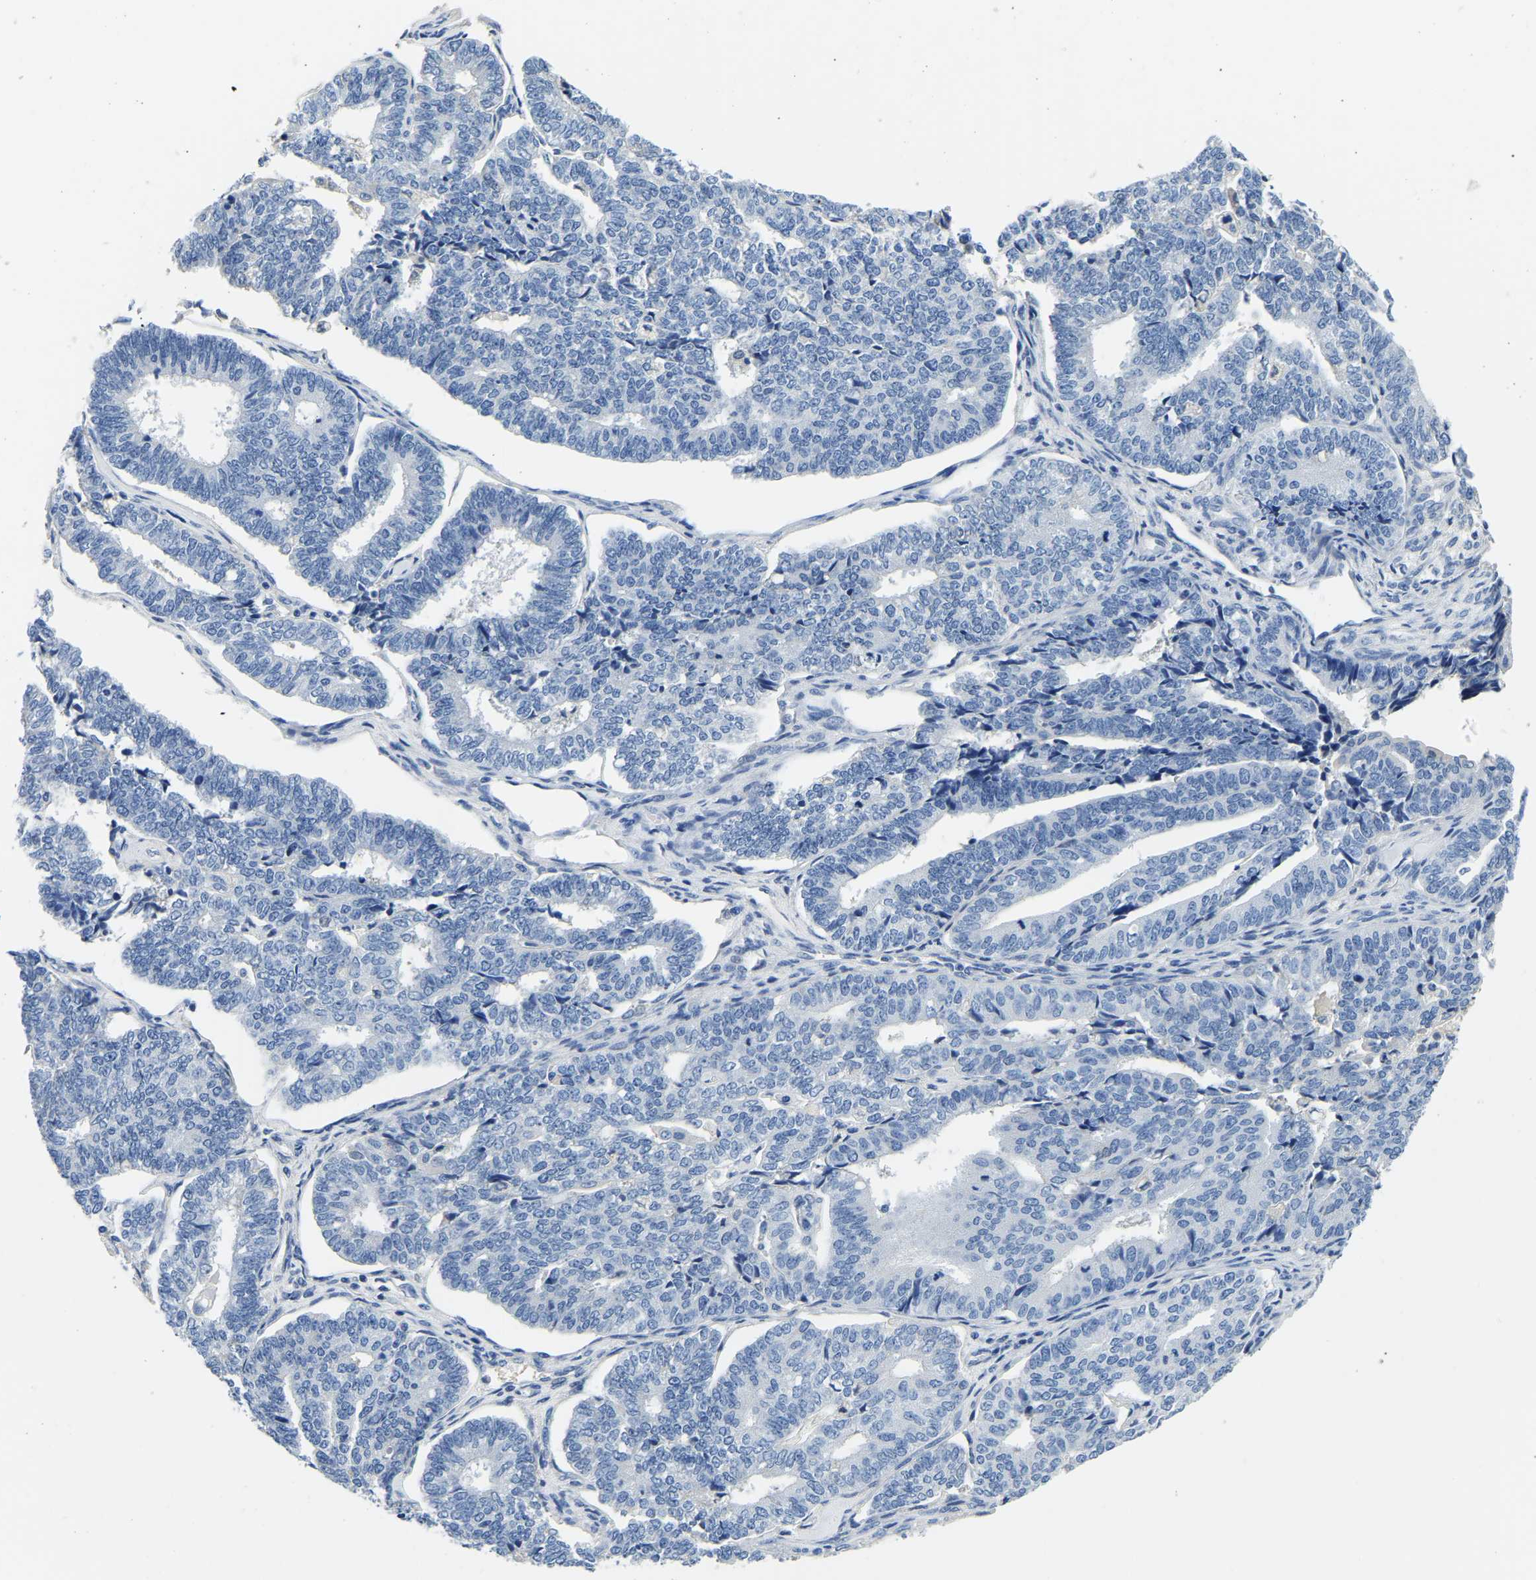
{"staining": {"intensity": "negative", "quantity": "none", "location": "none"}, "tissue": "endometrial cancer", "cell_type": "Tumor cells", "image_type": "cancer", "snomed": [{"axis": "morphology", "description": "Adenocarcinoma, NOS"}, {"axis": "topography", "description": "Endometrium"}], "caption": "This photomicrograph is of endometrial cancer (adenocarcinoma) stained with immunohistochemistry (IHC) to label a protein in brown with the nuclei are counter-stained blue. There is no staining in tumor cells.", "gene": "PCK2", "patient": {"sex": "female", "age": 70}}